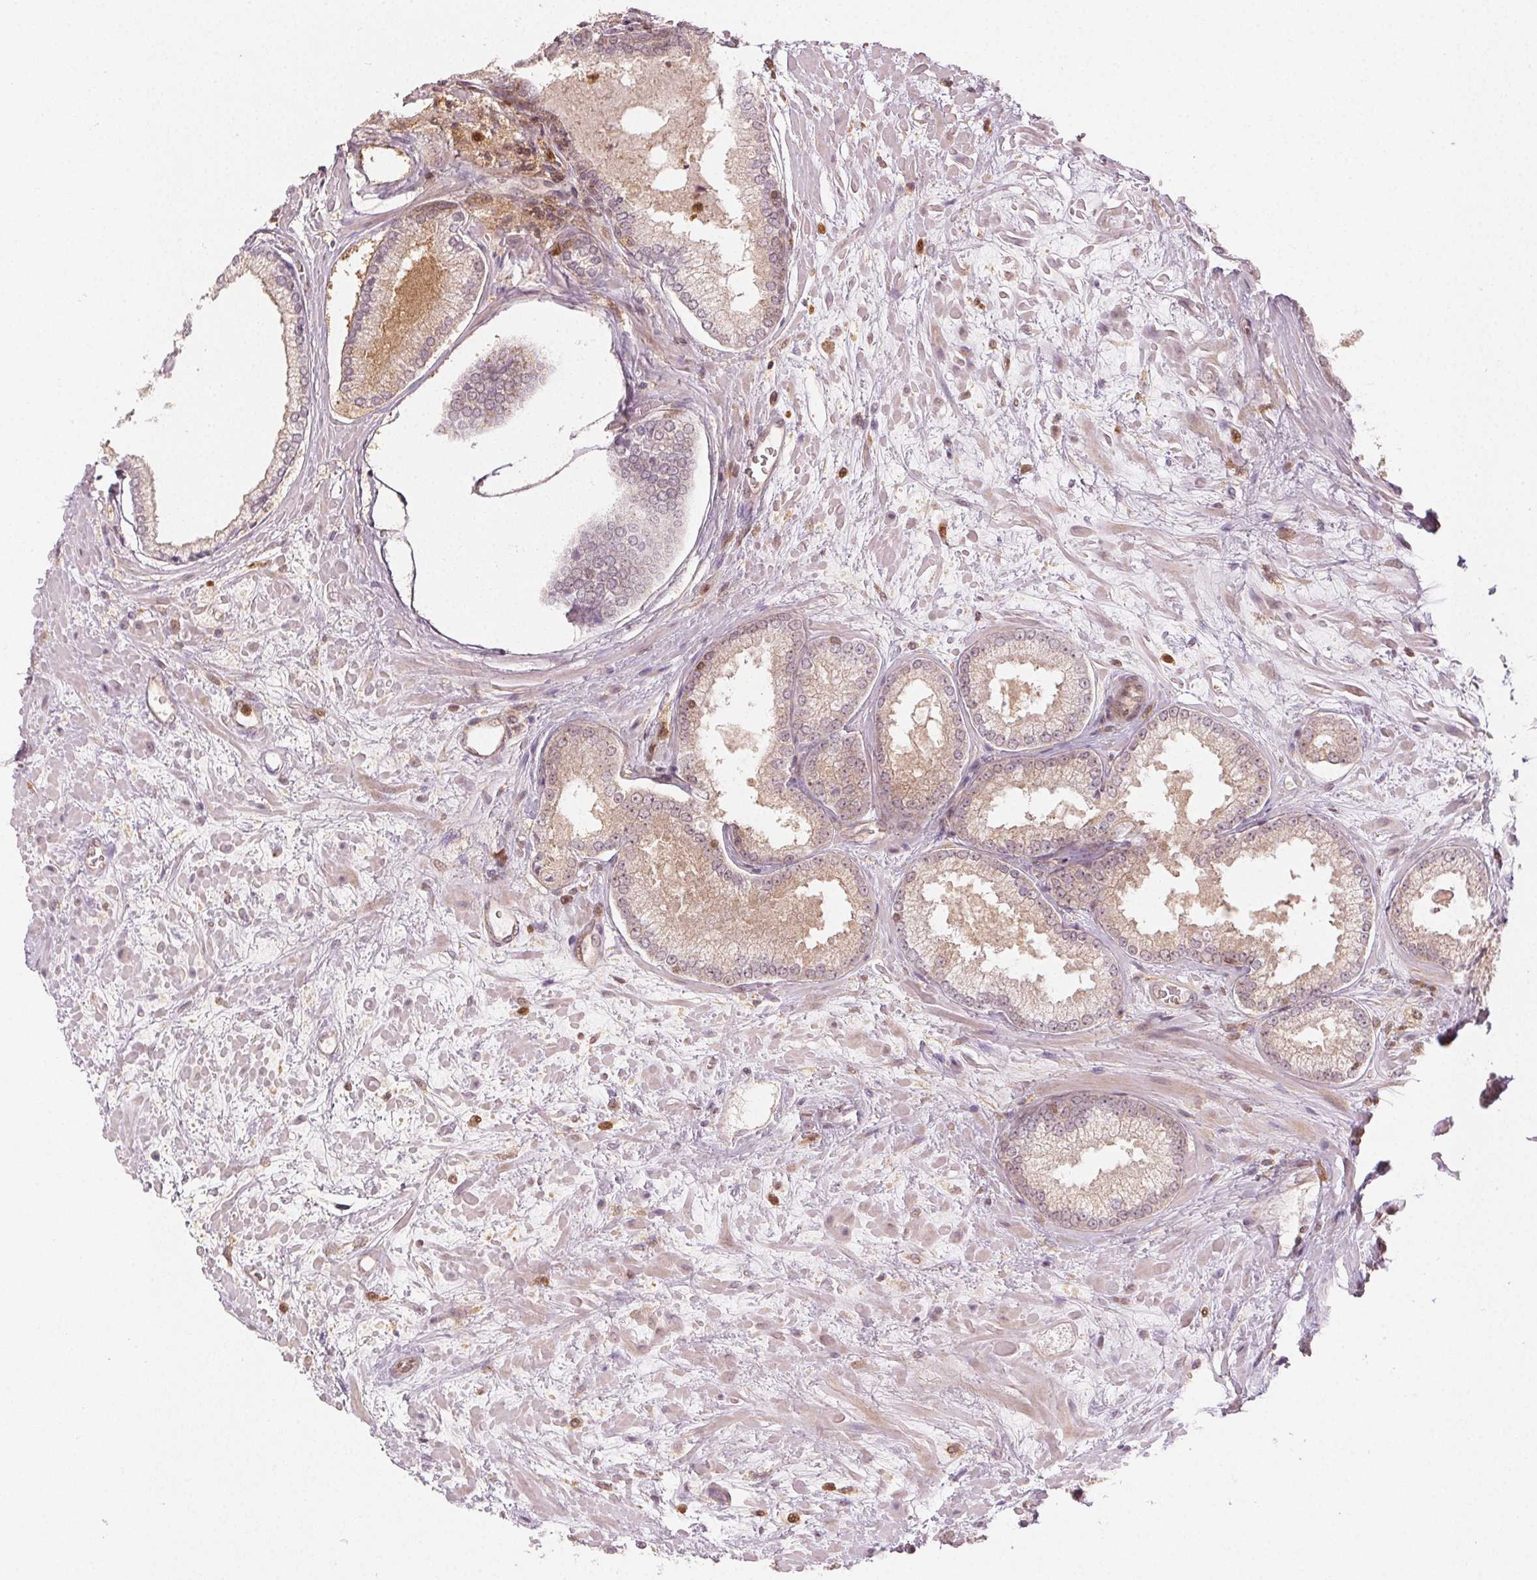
{"staining": {"intensity": "weak", "quantity": ">75%", "location": "cytoplasmic/membranous,nuclear"}, "tissue": "prostate cancer", "cell_type": "Tumor cells", "image_type": "cancer", "snomed": [{"axis": "morphology", "description": "Adenocarcinoma, High grade"}, {"axis": "topography", "description": "Prostate"}], "caption": "Prostate cancer (adenocarcinoma (high-grade)) was stained to show a protein in brown. There is low levels of weak cytoplasmic/membranous and nuclear expression in about >75% of tumor cells. The protein is shown in brown color, while the nuclei are stained blue.", "gene": "MAPK14", "patient": {"sex": "male", "age": 73}}